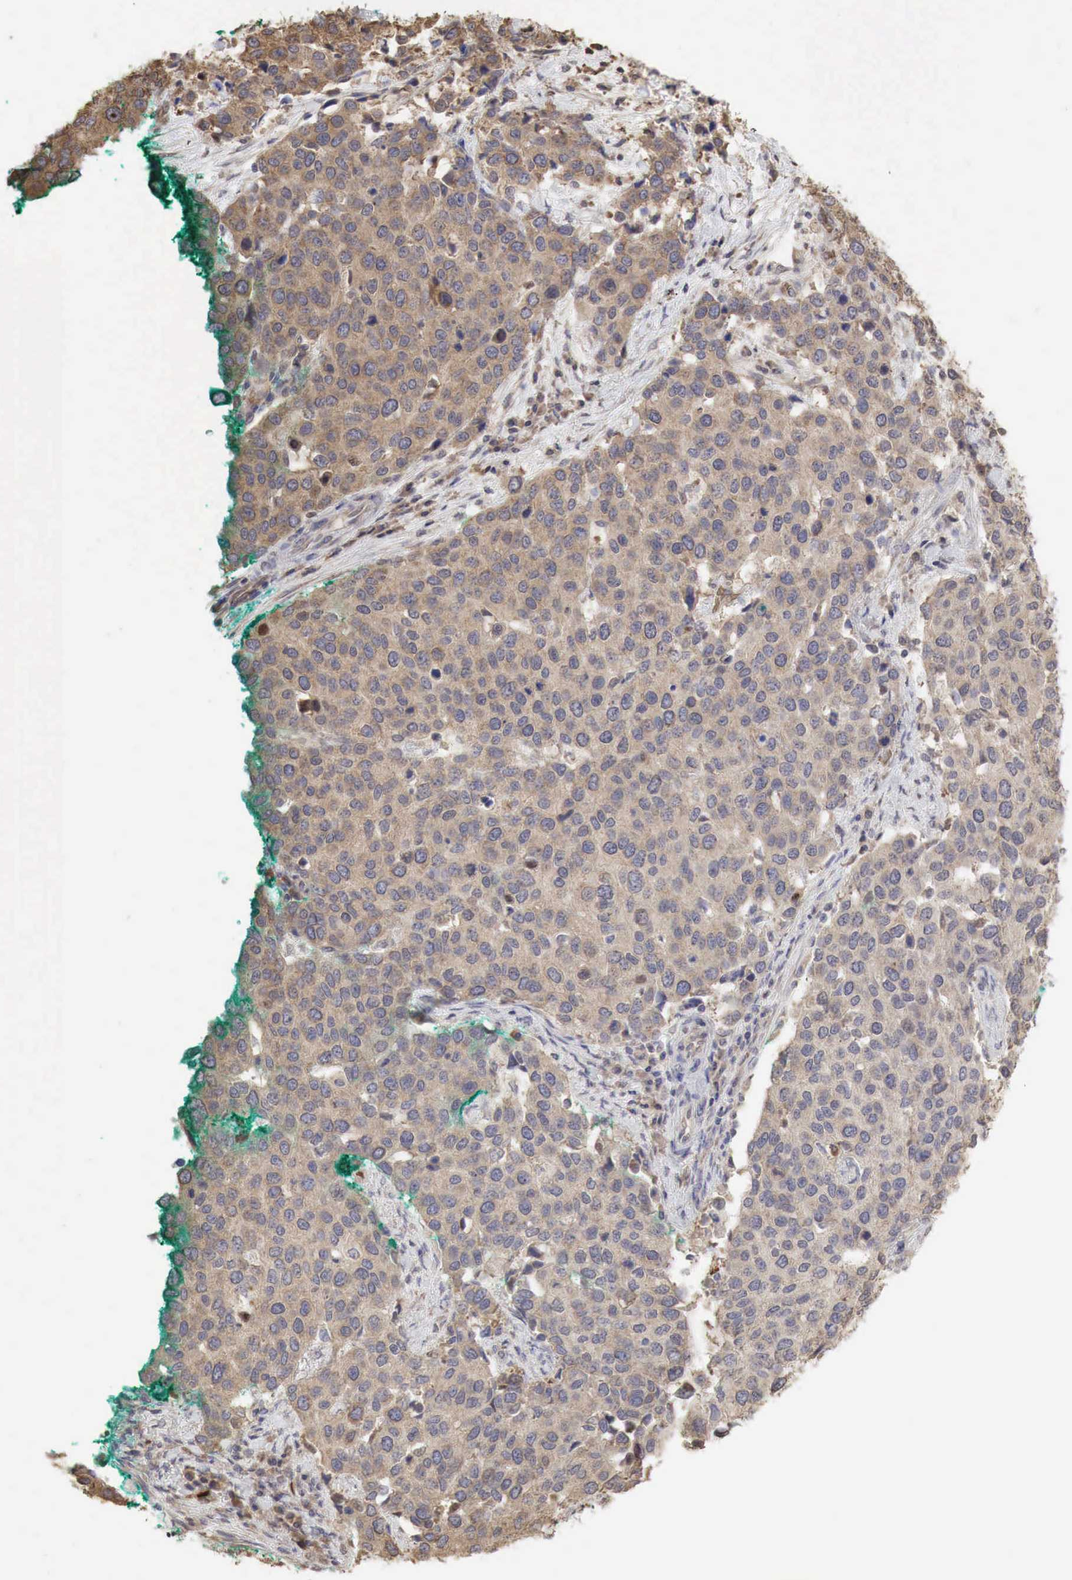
{"staining": {"intensity": "weak", "quantity": ">75%", "location": "cytoplasmic/membranous"}, "tissue": "cervical cancer", "cell_type": "Tumor cells", "image_type": "cancer", "snomed": [{"axis": "morphology", "description": "Squamous cell carcinoma, NOS"}, {"axis": "topography", "description": "Cervix"}], "caption": "Protein positivity by IHC displays weak cytoplasmic/membranous expression in about >75% of tumor cells in cervical squamous cell carcinoma.", "gene": "PABPC5", "patient": {"sex": "female", "age": 54}}